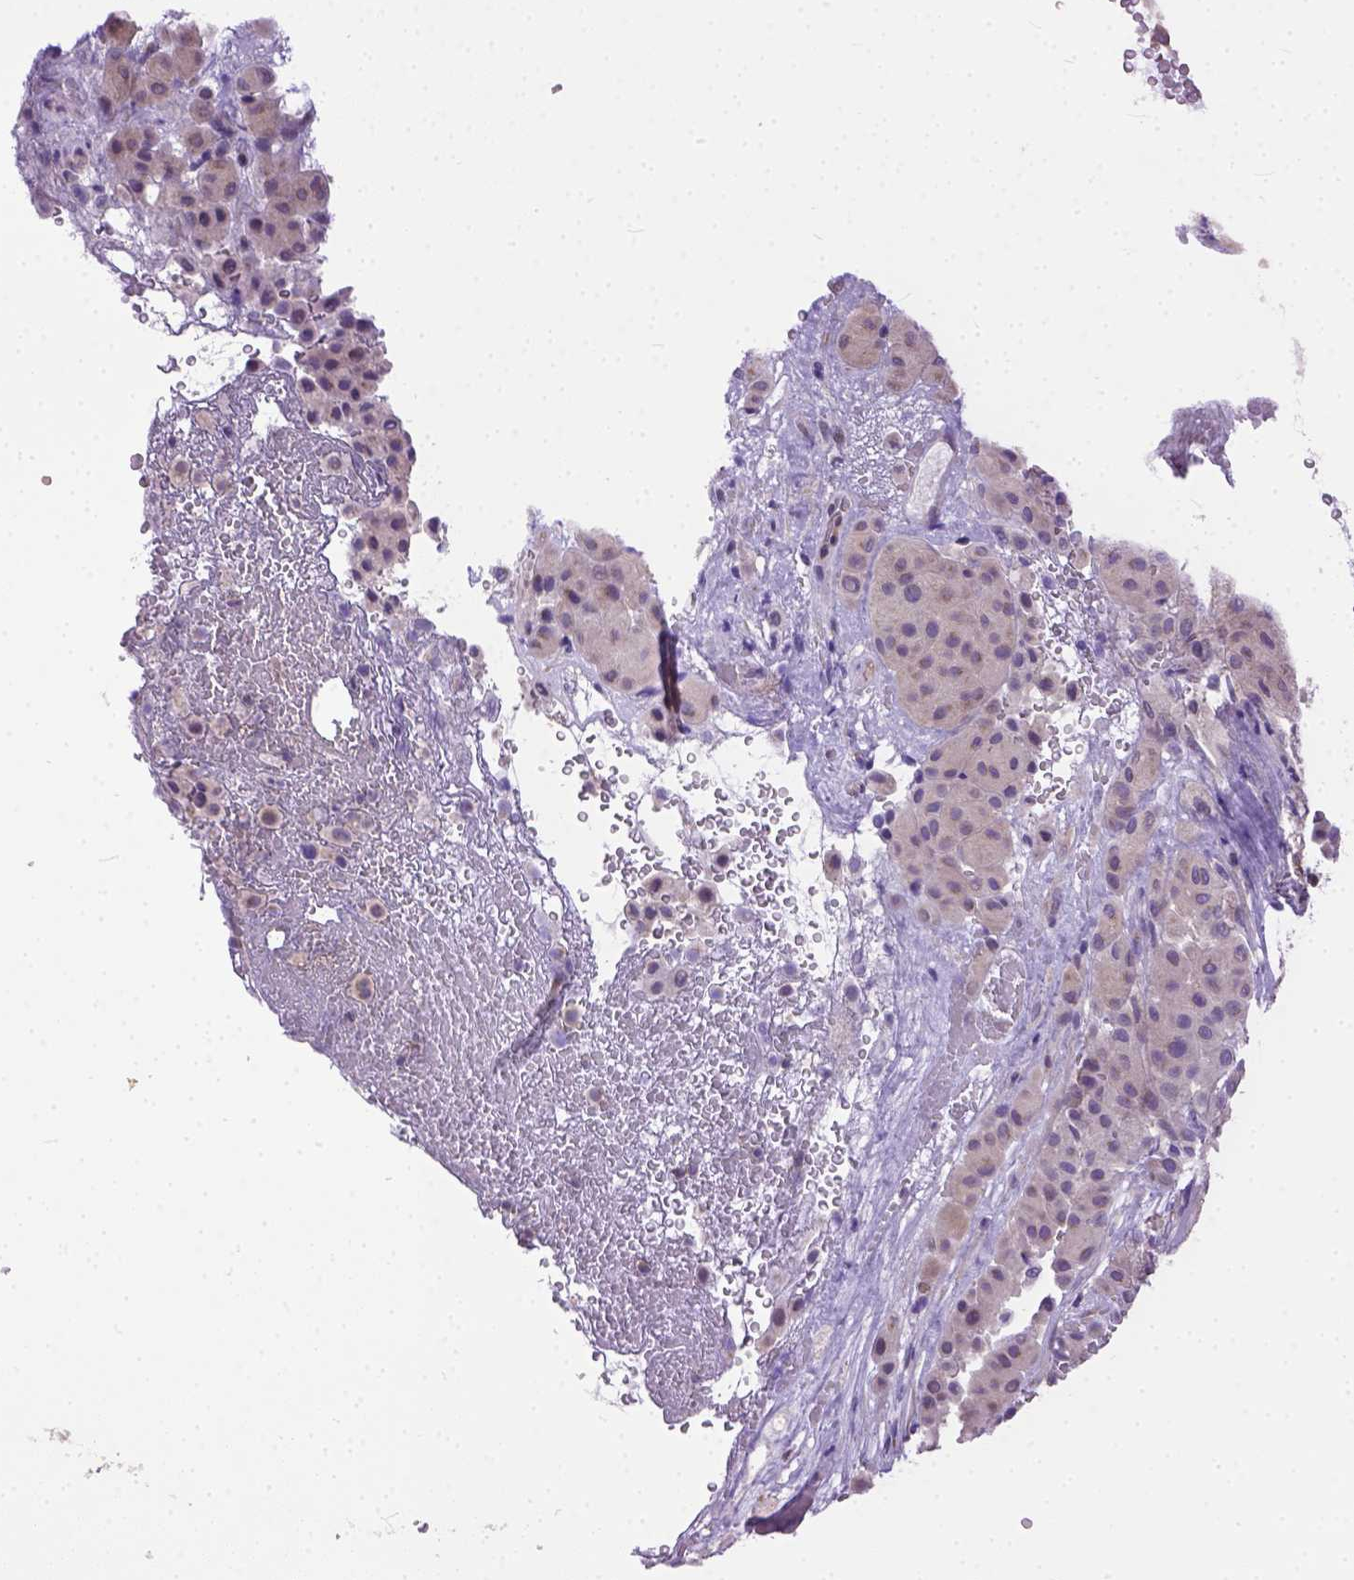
{"staining": {"intensity": "weak", "quantity": "<25%", "location": "cytoplasmic/membranous"}, "tissue": "melanoma", "cell_type": "Tumor cells", "image_type": "cancer", "snomed": [{"axis": "morphology", "description": "Malignant melanoma, Metastatic site"}, {"axis": "topography", "description": "Smooth muscle"}], "caption": "IHC micrograph of neoplastic tissue: human malignant melanoma (metastatic site) stained with DAB reveals no significant protein expression in tumor cells. (Stains: DAB (3,3'-diaminobenzidine) immunohistochemistry (IHC) with hematoxylin counter stain, Microscopy: brightfield microscopy at high magnification).", "gene": "BANF2", "patient": {"sex": "male", "age": 41}}